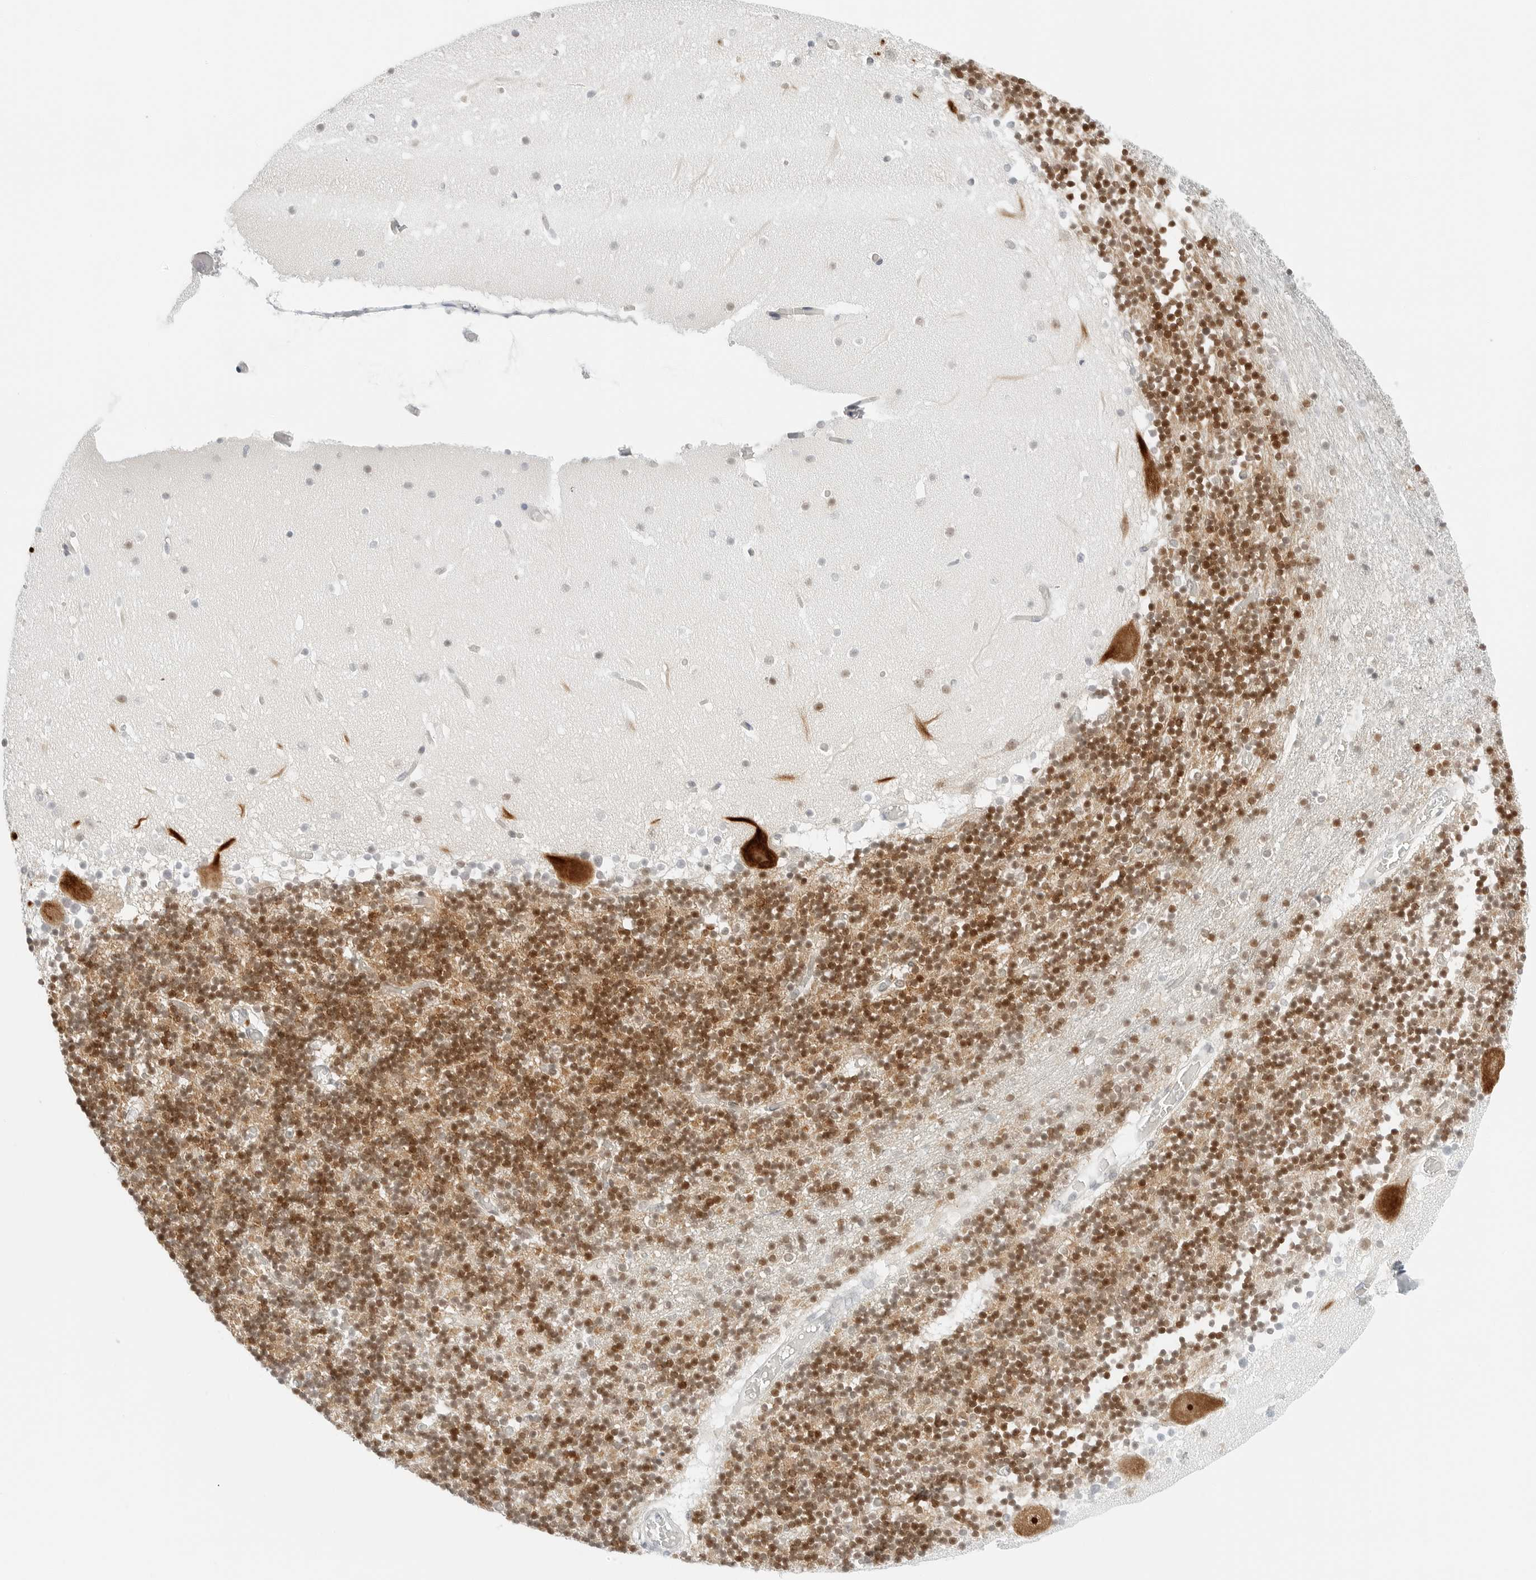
{"staining": {"intensity": "strong", "quantity": ">75%", "location": "cytoplasmic/membranous,nuclear"}, "tissue": "cerebellum", "cell_type": "Cells in granular layer", "image_type": "normal", "snomed": [{"axis": "morphology", "description": "Normal tissue, NOS"}, {"axis": "topography", "description": "Cerebellum"}], "caption": "Protein expression analysis of benign human cerebellum reveals strong cytoplasmic/membranous,nuclear staining in approximately >75% of cells in granular layer.", "gene": "CCSAP", "patient": {"sex": "female", "age": 28}}